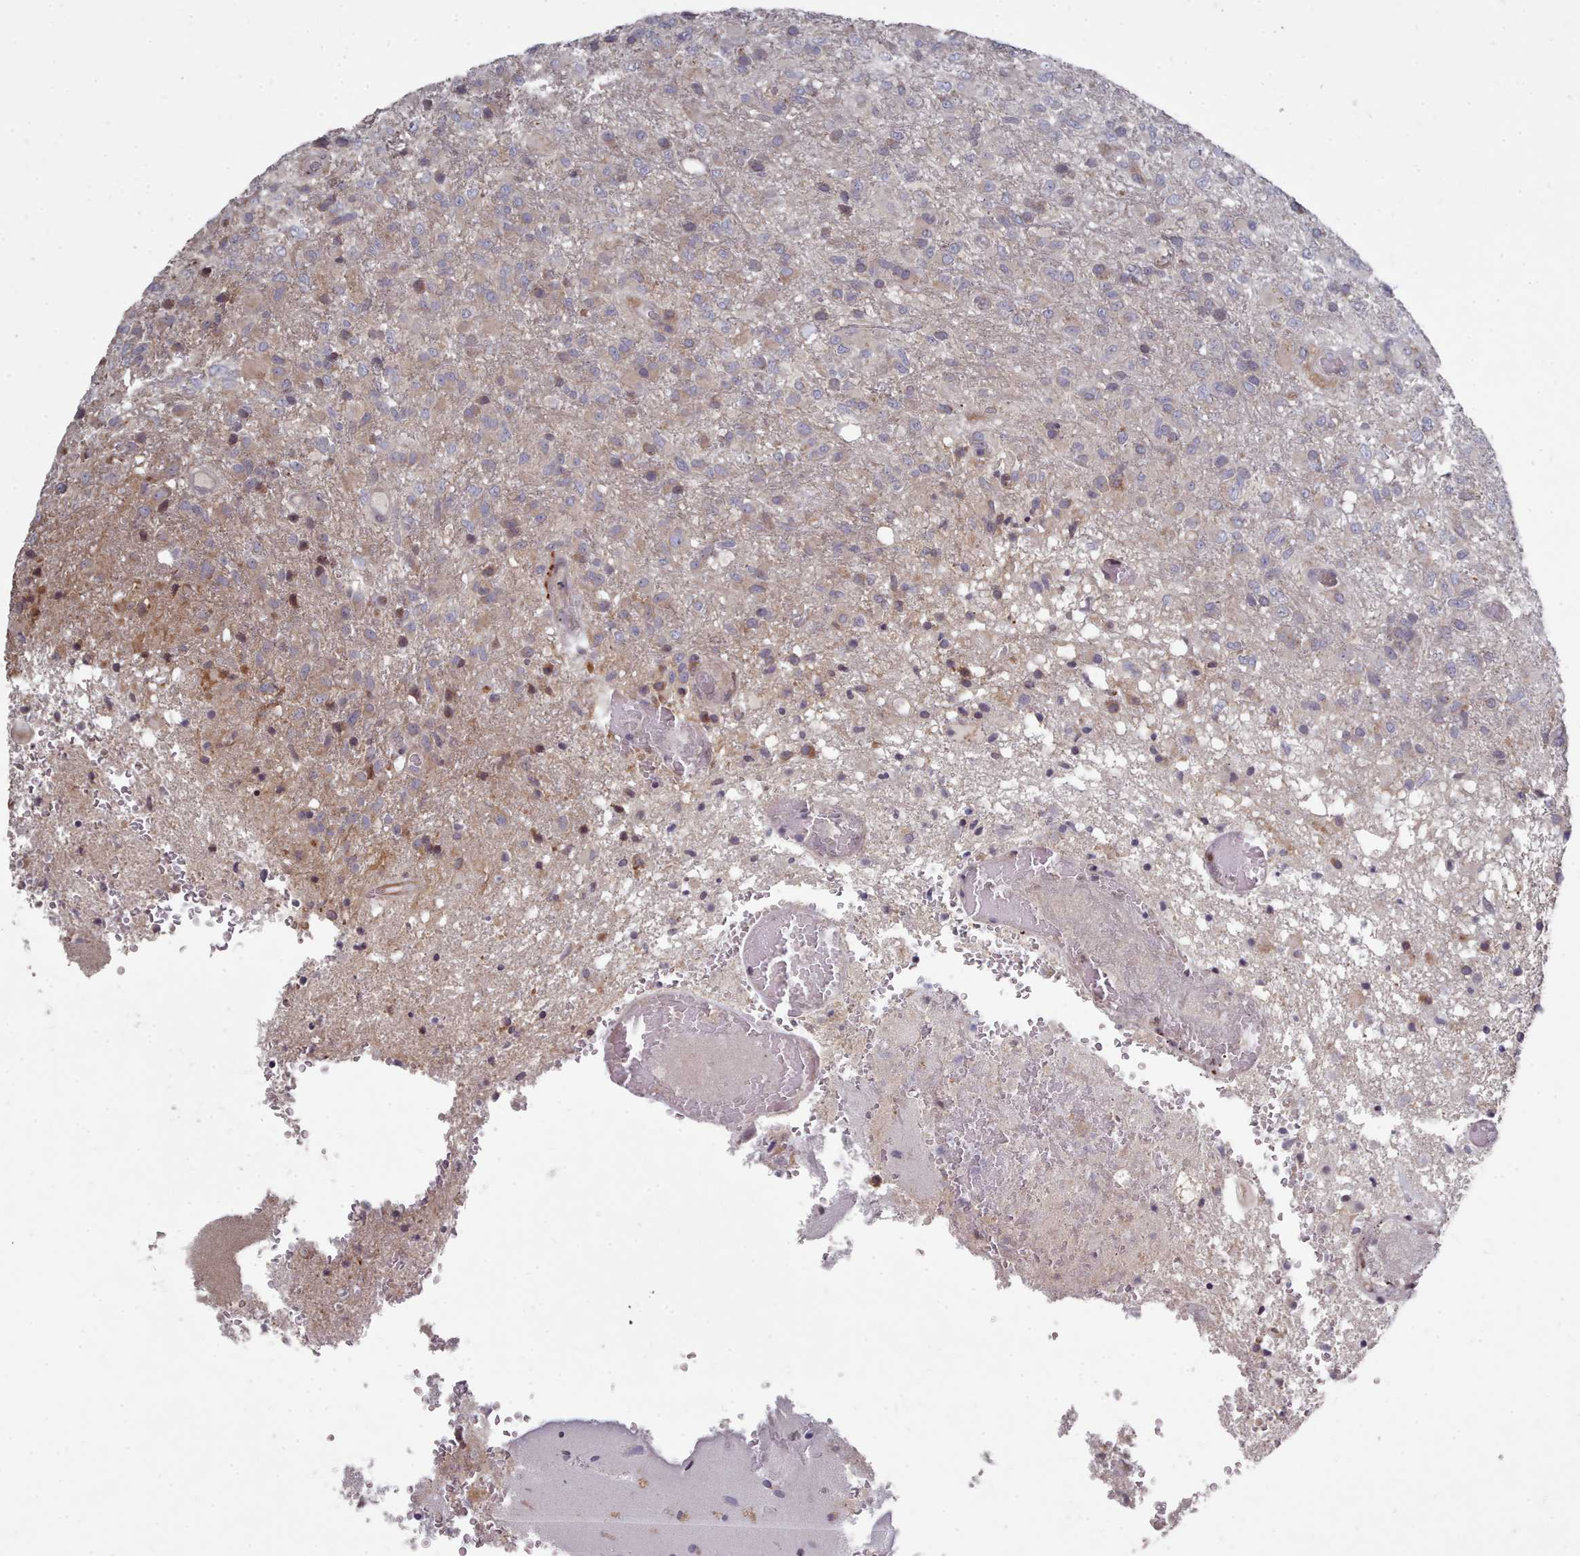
{"staining": {"intensity": "negative", "quantity": "none", "location": "none"}, "tissue": "glioma", "cell_type": "Tumor cells", "image_type": "cancer", "snomed": [{"axis": "morphology", "description": "Glioma, malignant, High grade"}, {"axis": "topography", "description": "Brain"}], "caption": "Immunohistochemistry micrograph of neoplastic tissue: human glioma stained with DAB shows no significant protein positivity in tumor cells.", "gene": "ACKR3", "patient": {"sex": "female", "age": 74}}